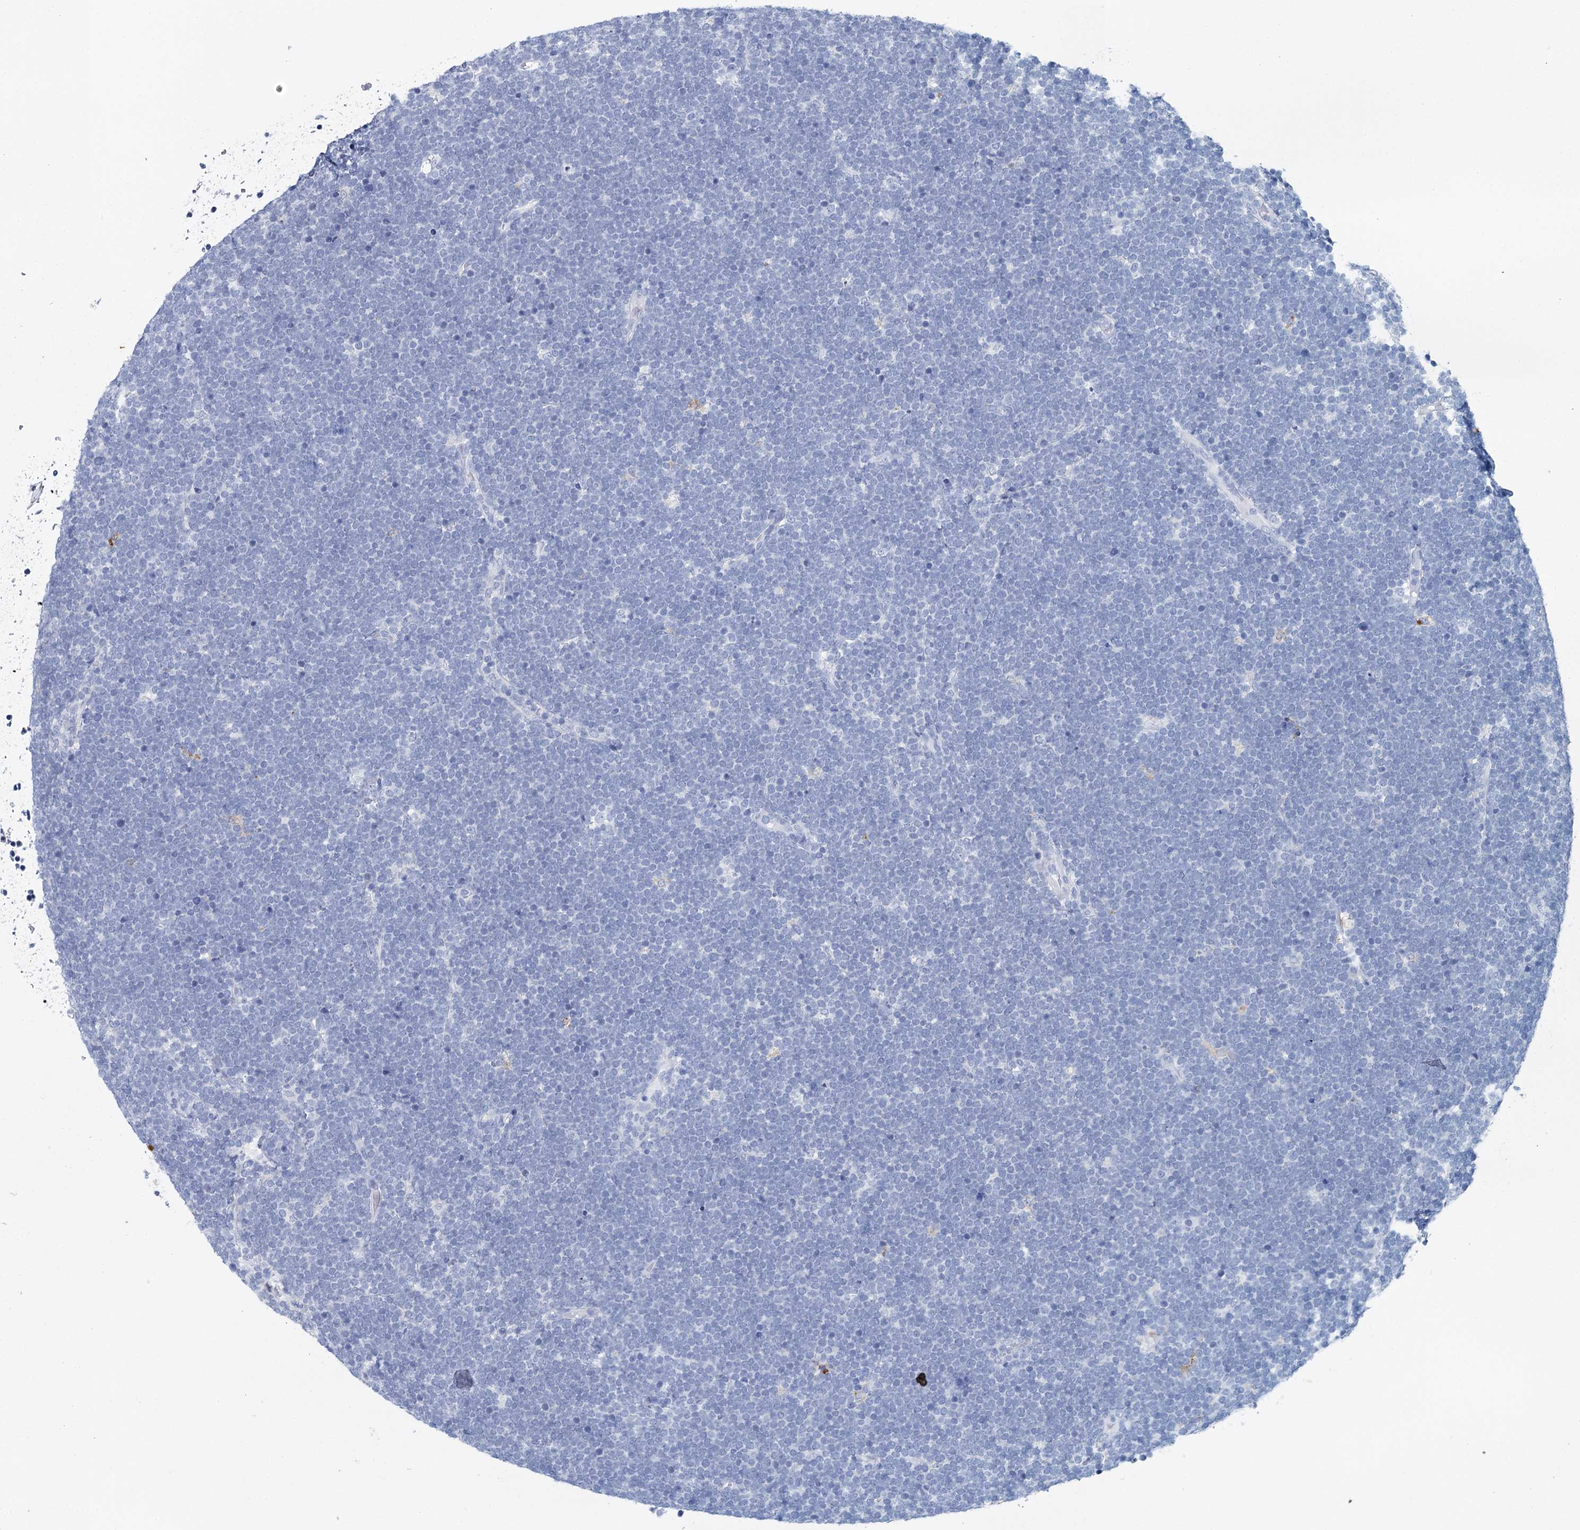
{"staining": {"intensity": "negative", "quantity": "none", "location": "none"}, "tissue": "lymphoma", "cell_type": "Tumor cells", "image_type": "cancer", "snomed": [{"axis": "morphology", "description": "Malignant lymphoma, non-Hodgkin's type, High grade"}, {"axis": "topography", "description": "Lymph node"}], "caption": "Immunohistochemical staining of human high-grade malignant lymphoma, non-Hodgkin's type demonstrates no significant positivity in tumor cells.", "gene": "METTL7B", "patient": {"sex": "male", "age": 13}}